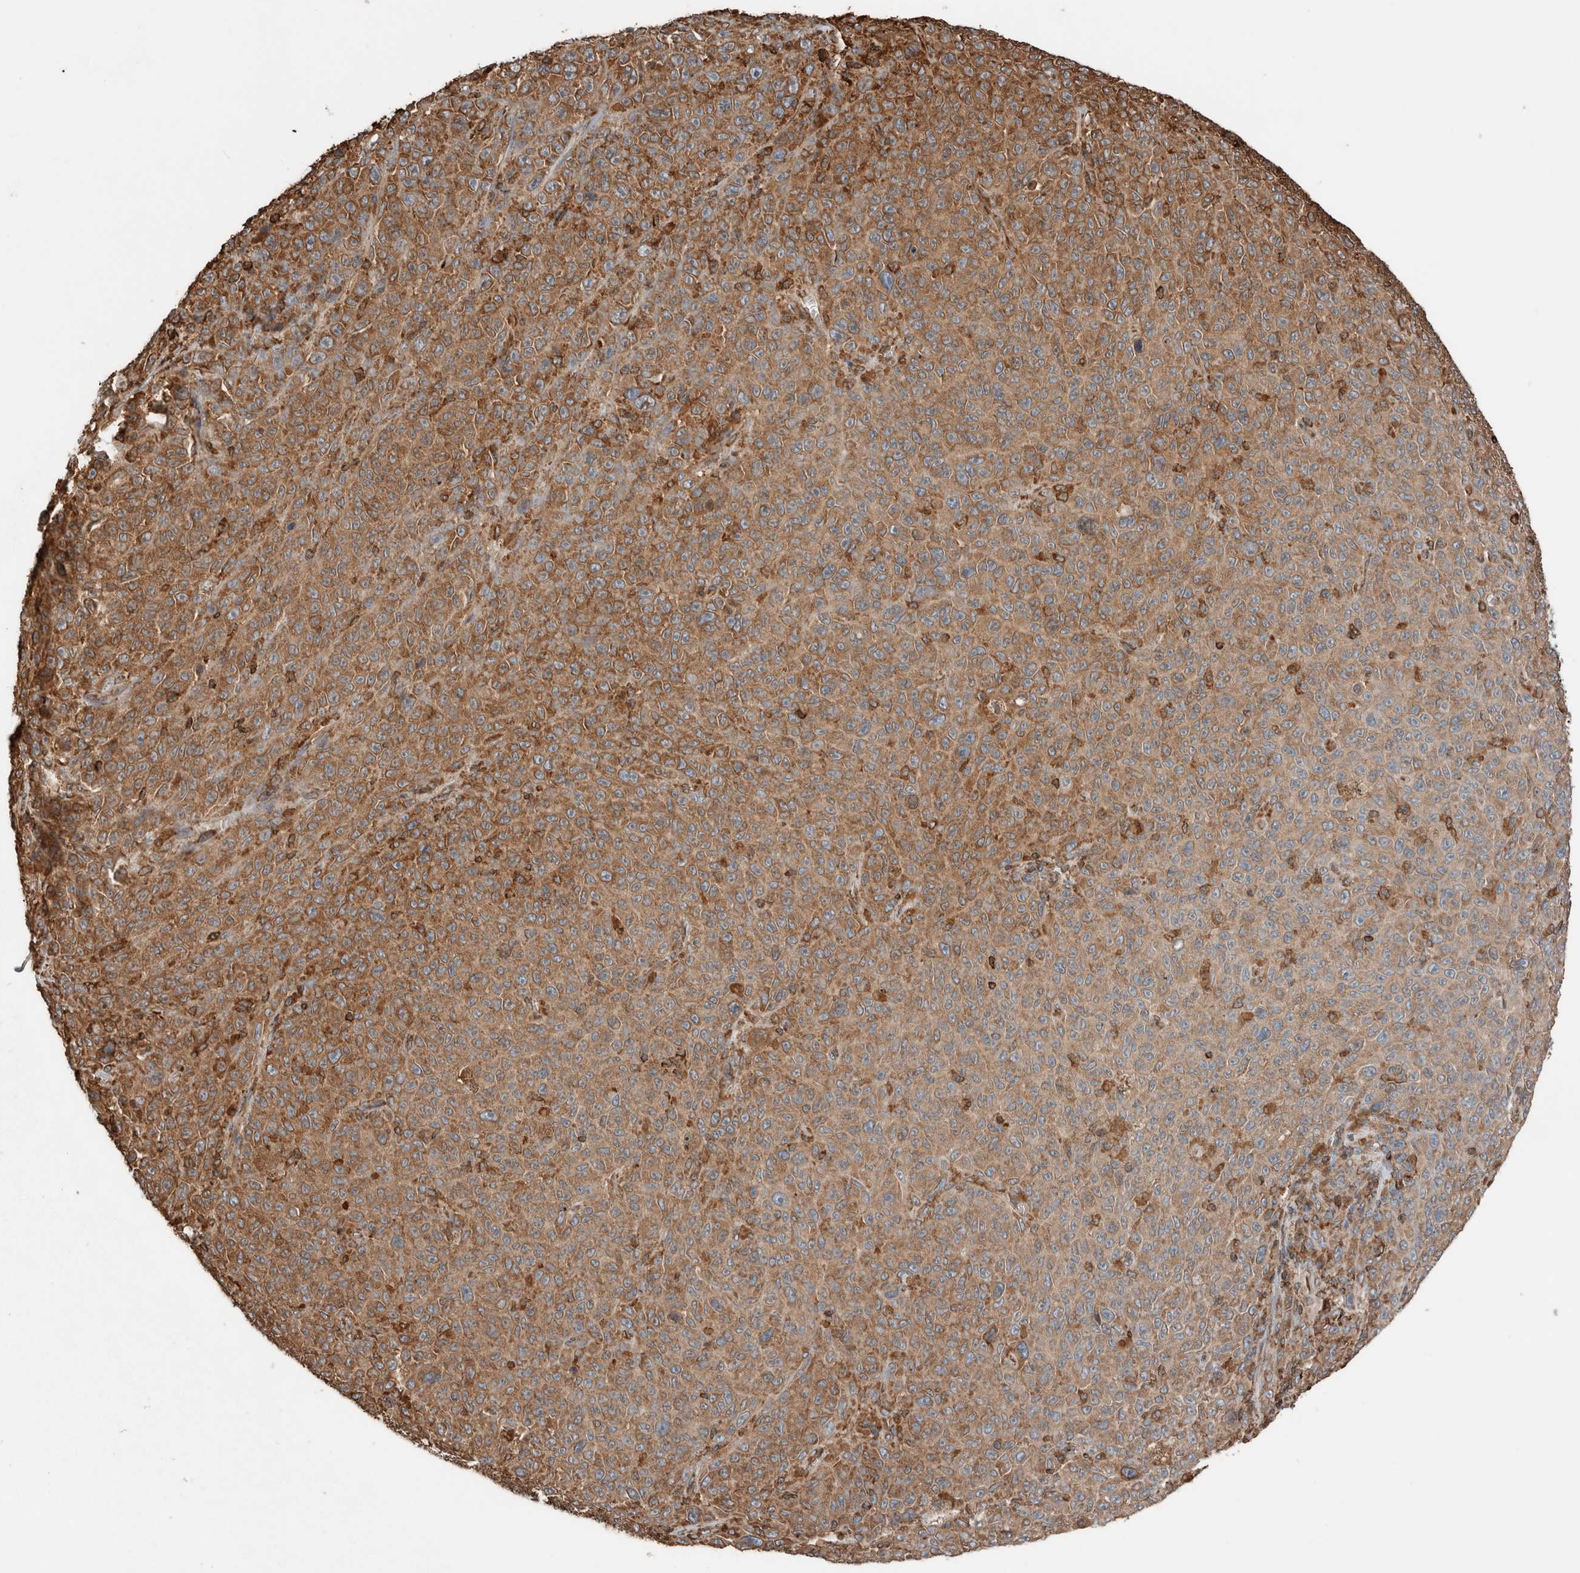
{"staining": {"intensity": "moderate", "quantity": ">75%", "location": "cytoplasmic/membranous"}, "tissue": "melanoma", "cell_type": "Tumor cells", "image_type": "cancer", "snomed": [{"axis": "morphology", "description": "Malignant melanoma, NOS"}, {"axis": "topography", "description": "Skin"}], "caption": "Malignant melanoma tissue shows moderate cytoplasmic/membranous positivity in about >75% of tumor cells", "gene": "ERAP2", "patient": {"sex": "female", "age": 82}}